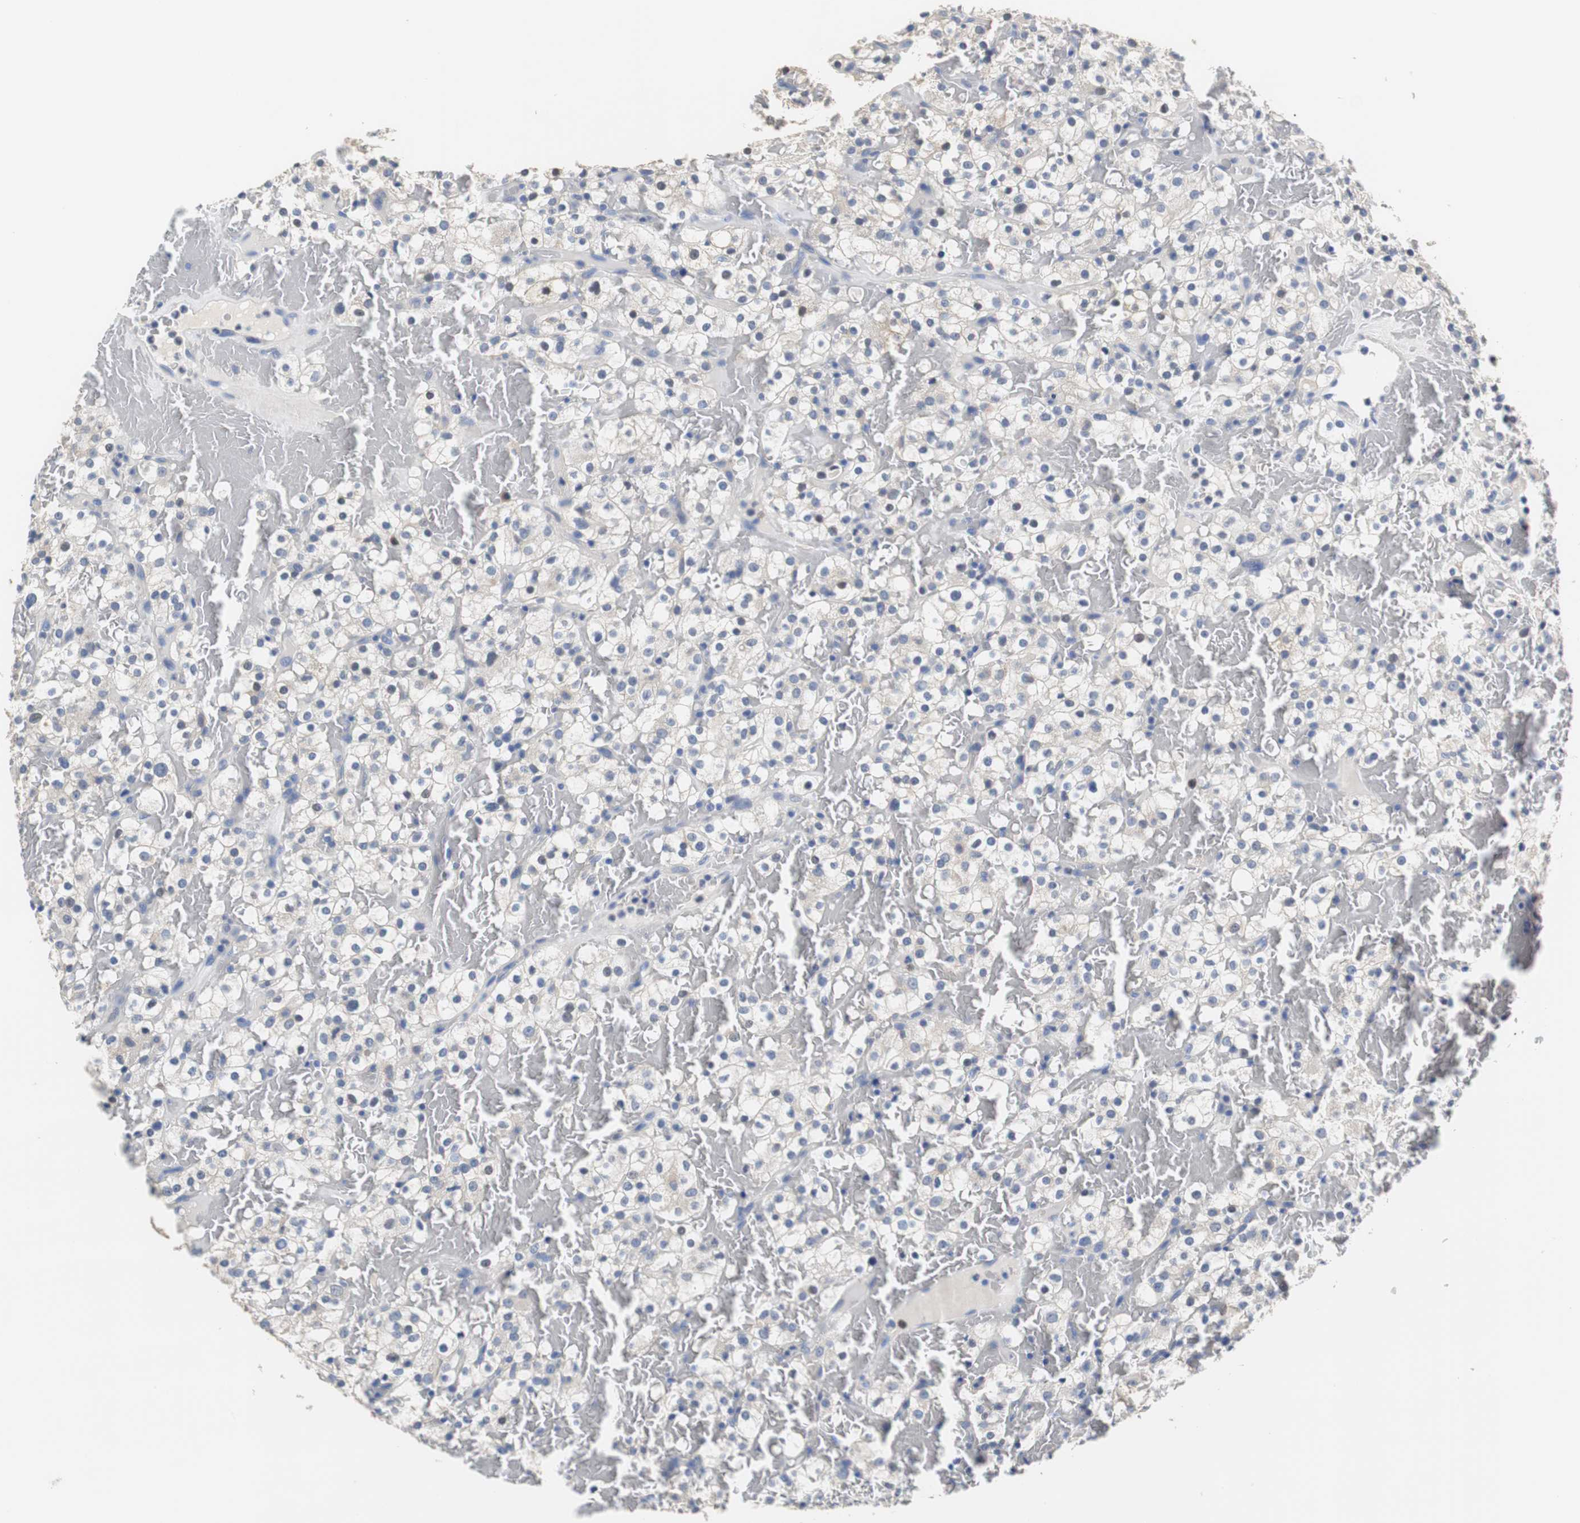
{"staining": {"intensity": "negative", "quantity": "none", "location": "none"}, "tissue": "renal cancer", "cell_type": "Tumor cells", "image_type": "cancer", "snomed": [{"axis": "morphology", "description": "Normal tissue, NOS"}, {"axis": "morphology", "description": "Adenocarcinoma, NOS"}, {"axis": "topography", "description": "Kidney"}], "caption": "DAB immunohistochemical staining of renal cancer shows no significant staining in tumor cells.", "gene": "PCK1", "patient": {"sex": "female", "age": 72}}